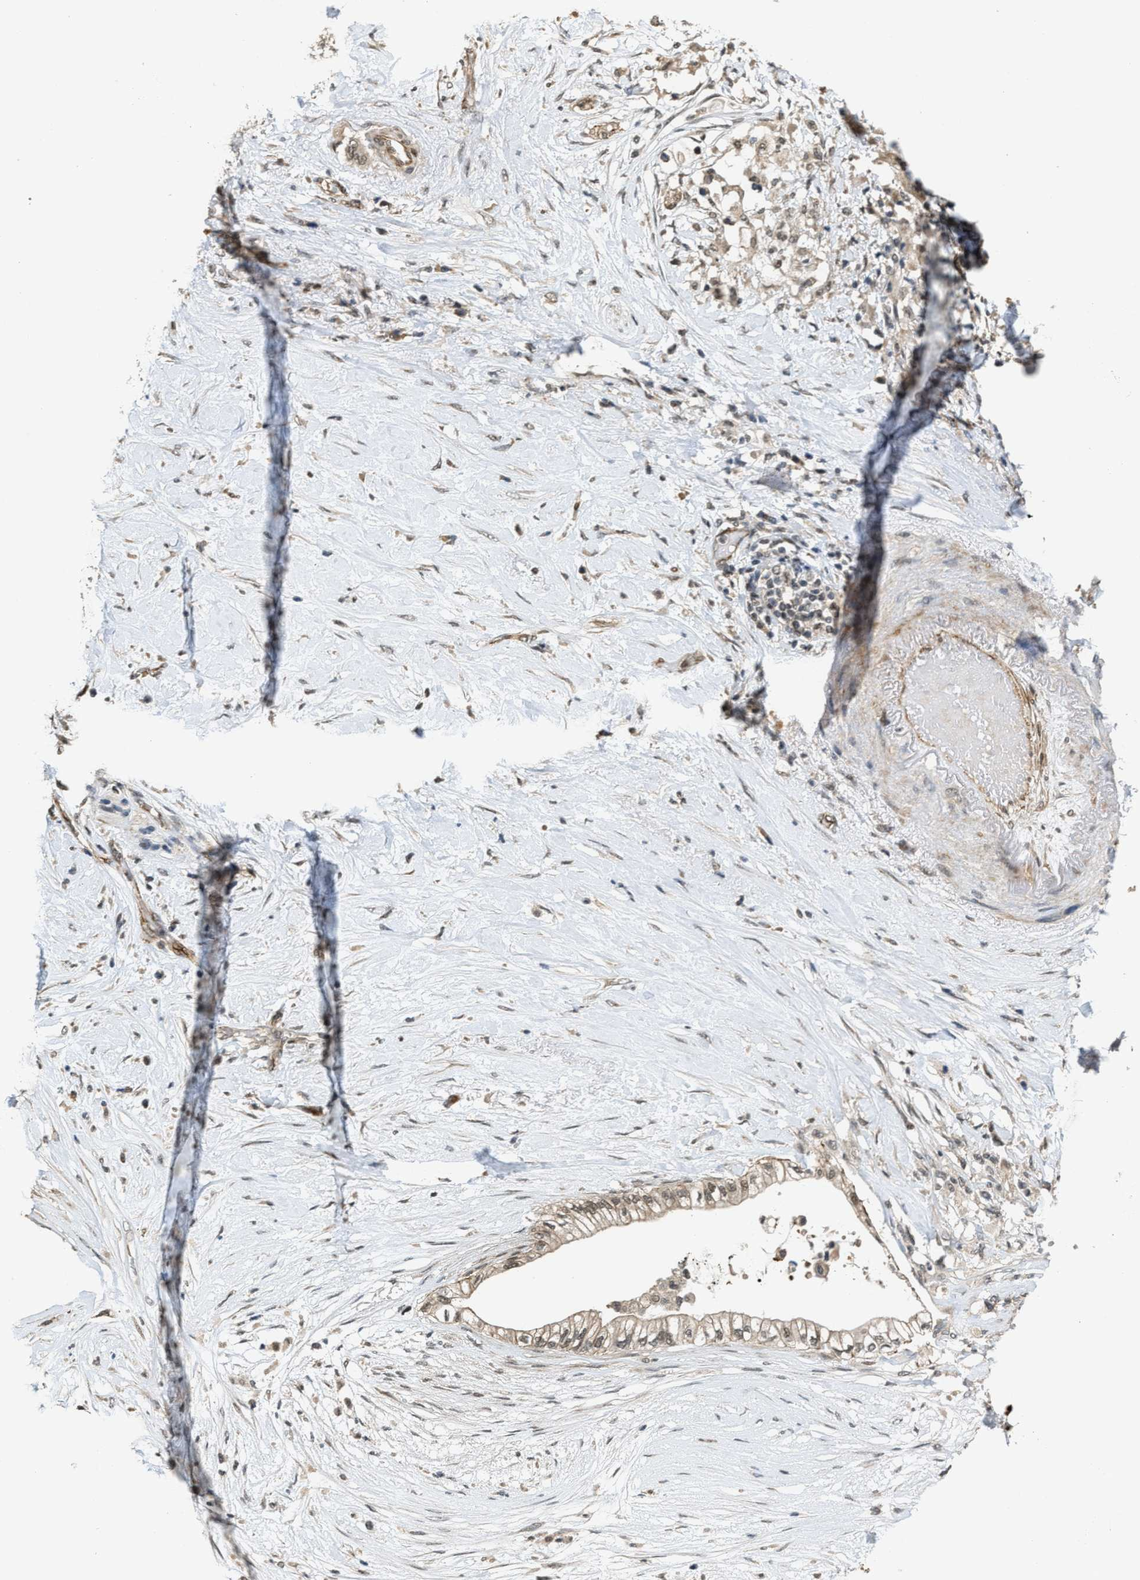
{"staining": {"intensity": "weak", "quantity": "25%-75%", "location": "cytoplasmic/membranous"}, "tissue": "pancreatic cancer", "cell_type": "Tumor cells", "image_type": "cancer", "snomed": [{"axis": "morphology", "description": "Normal tissue, NOS"}, {"axis": "morphology", "description": "Adenocarcinoma, NOS"}, {"axis": "topography", "description": "Pancreas"}, {"axis": "topography", "description": "Duodenum"}], "caption": "The histopathology image displays staining of adenocarcinoma (pancreatic), revealing weak cytoplasmic/membranous protein staining (brown color) within tumor cells. (brown staining indicates protein expression, while blue staining denotes nuclei).", "gene": "DPF2", "patient": {"sex": "female", "age": 60}}